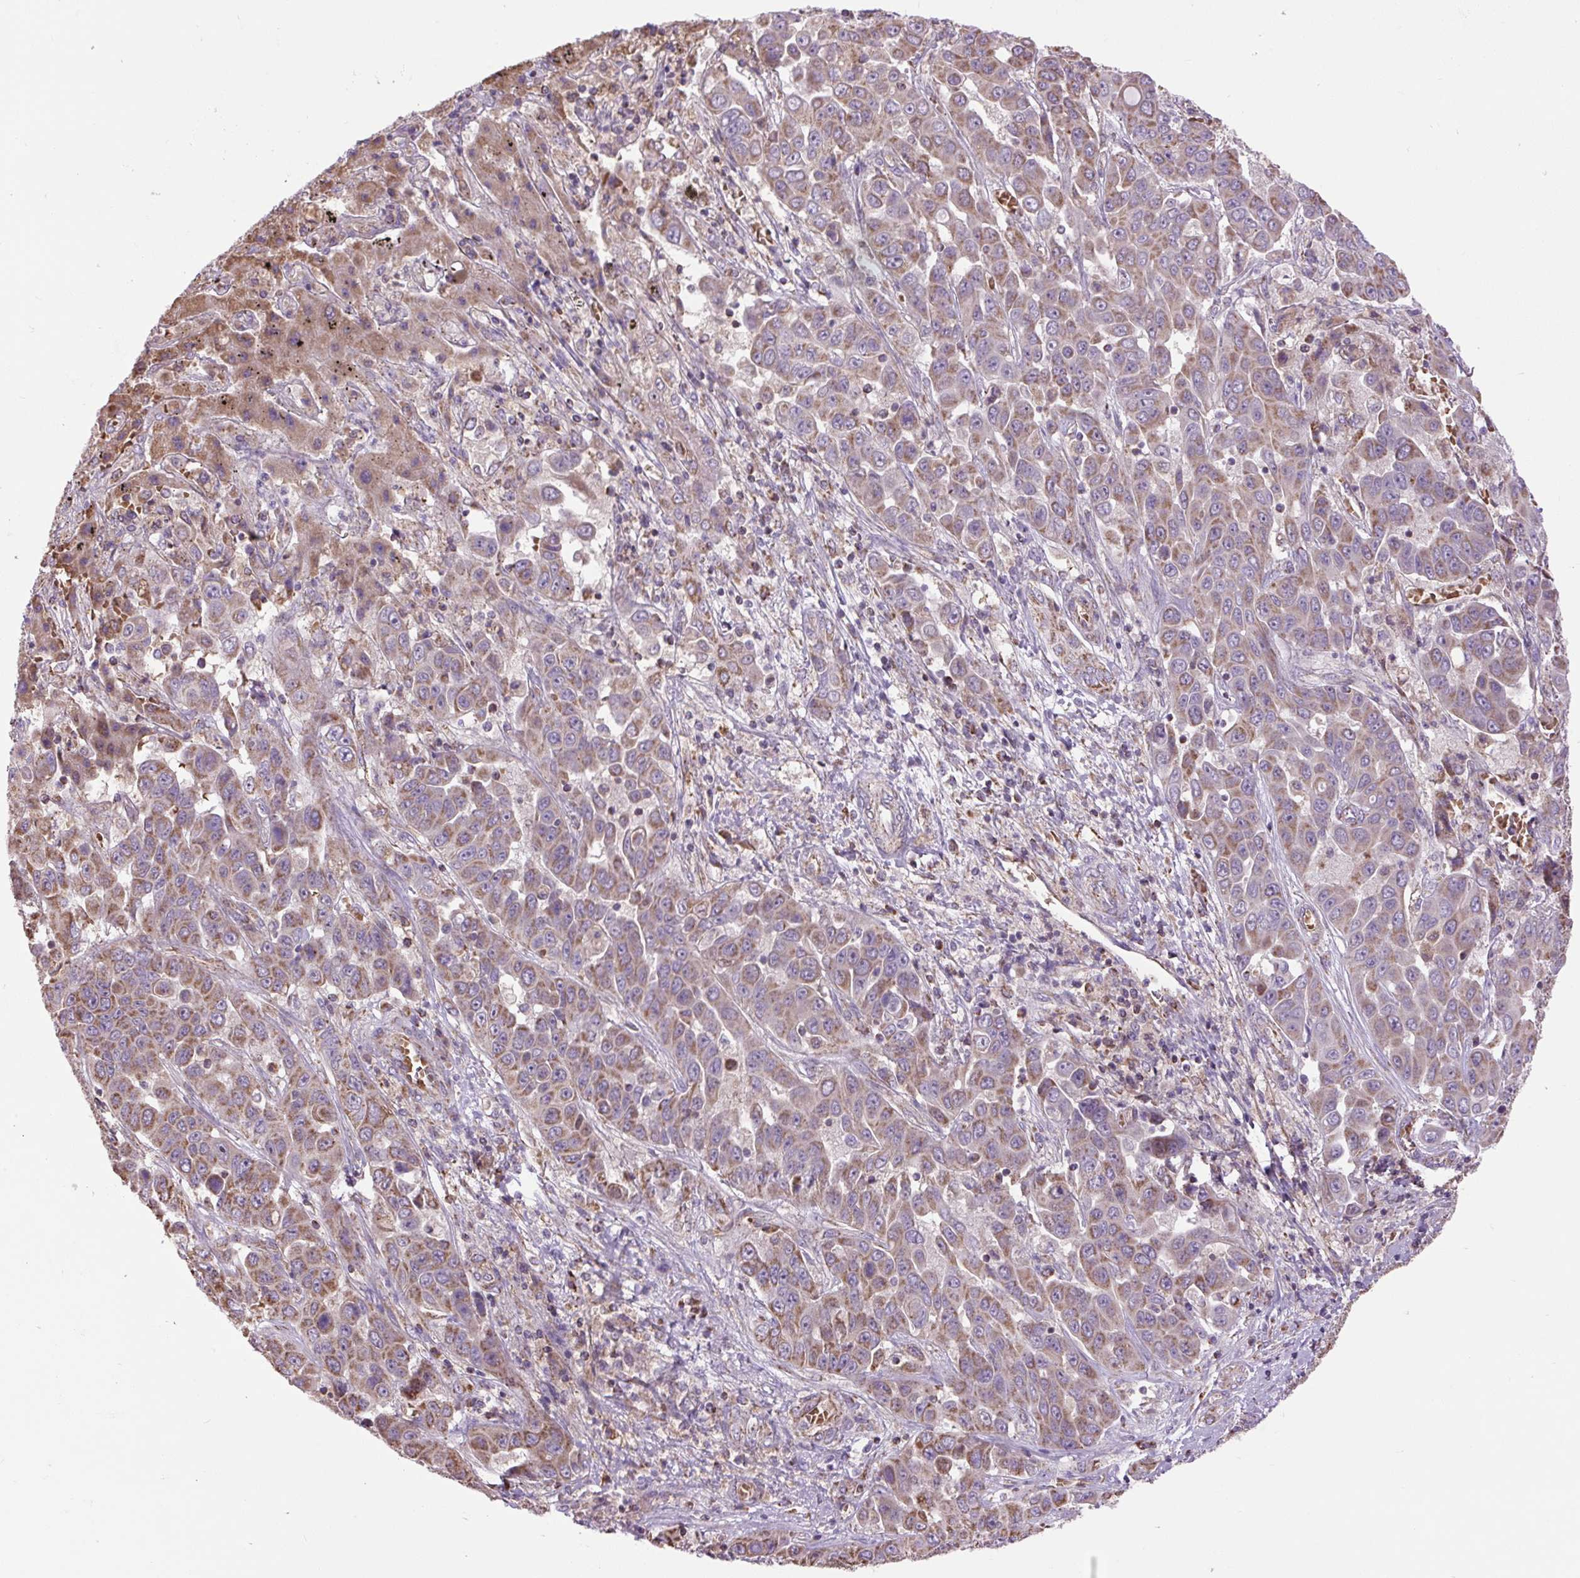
{"staining": {"intensity": "moderate", "quantity": "25%-75%", "location": "cytoplasmic/membranous"}, "tissue": "liver cancer", "cell_type": "Tumor cells", "image_type": "cancer", "snomed": [{"axis": "morphology", "description": "Cholangiocarcinoma"}, {"axis": "topography", "description": "Liver"}], "caption": "Protein analysis of liver cholangiocarcinoma tissue shows moderate cytoplasmic/membranous staining in about 25%-75% of tumor cells.", "gene": "PLCG1", "patient": {"sex": "female", "age": 52}}